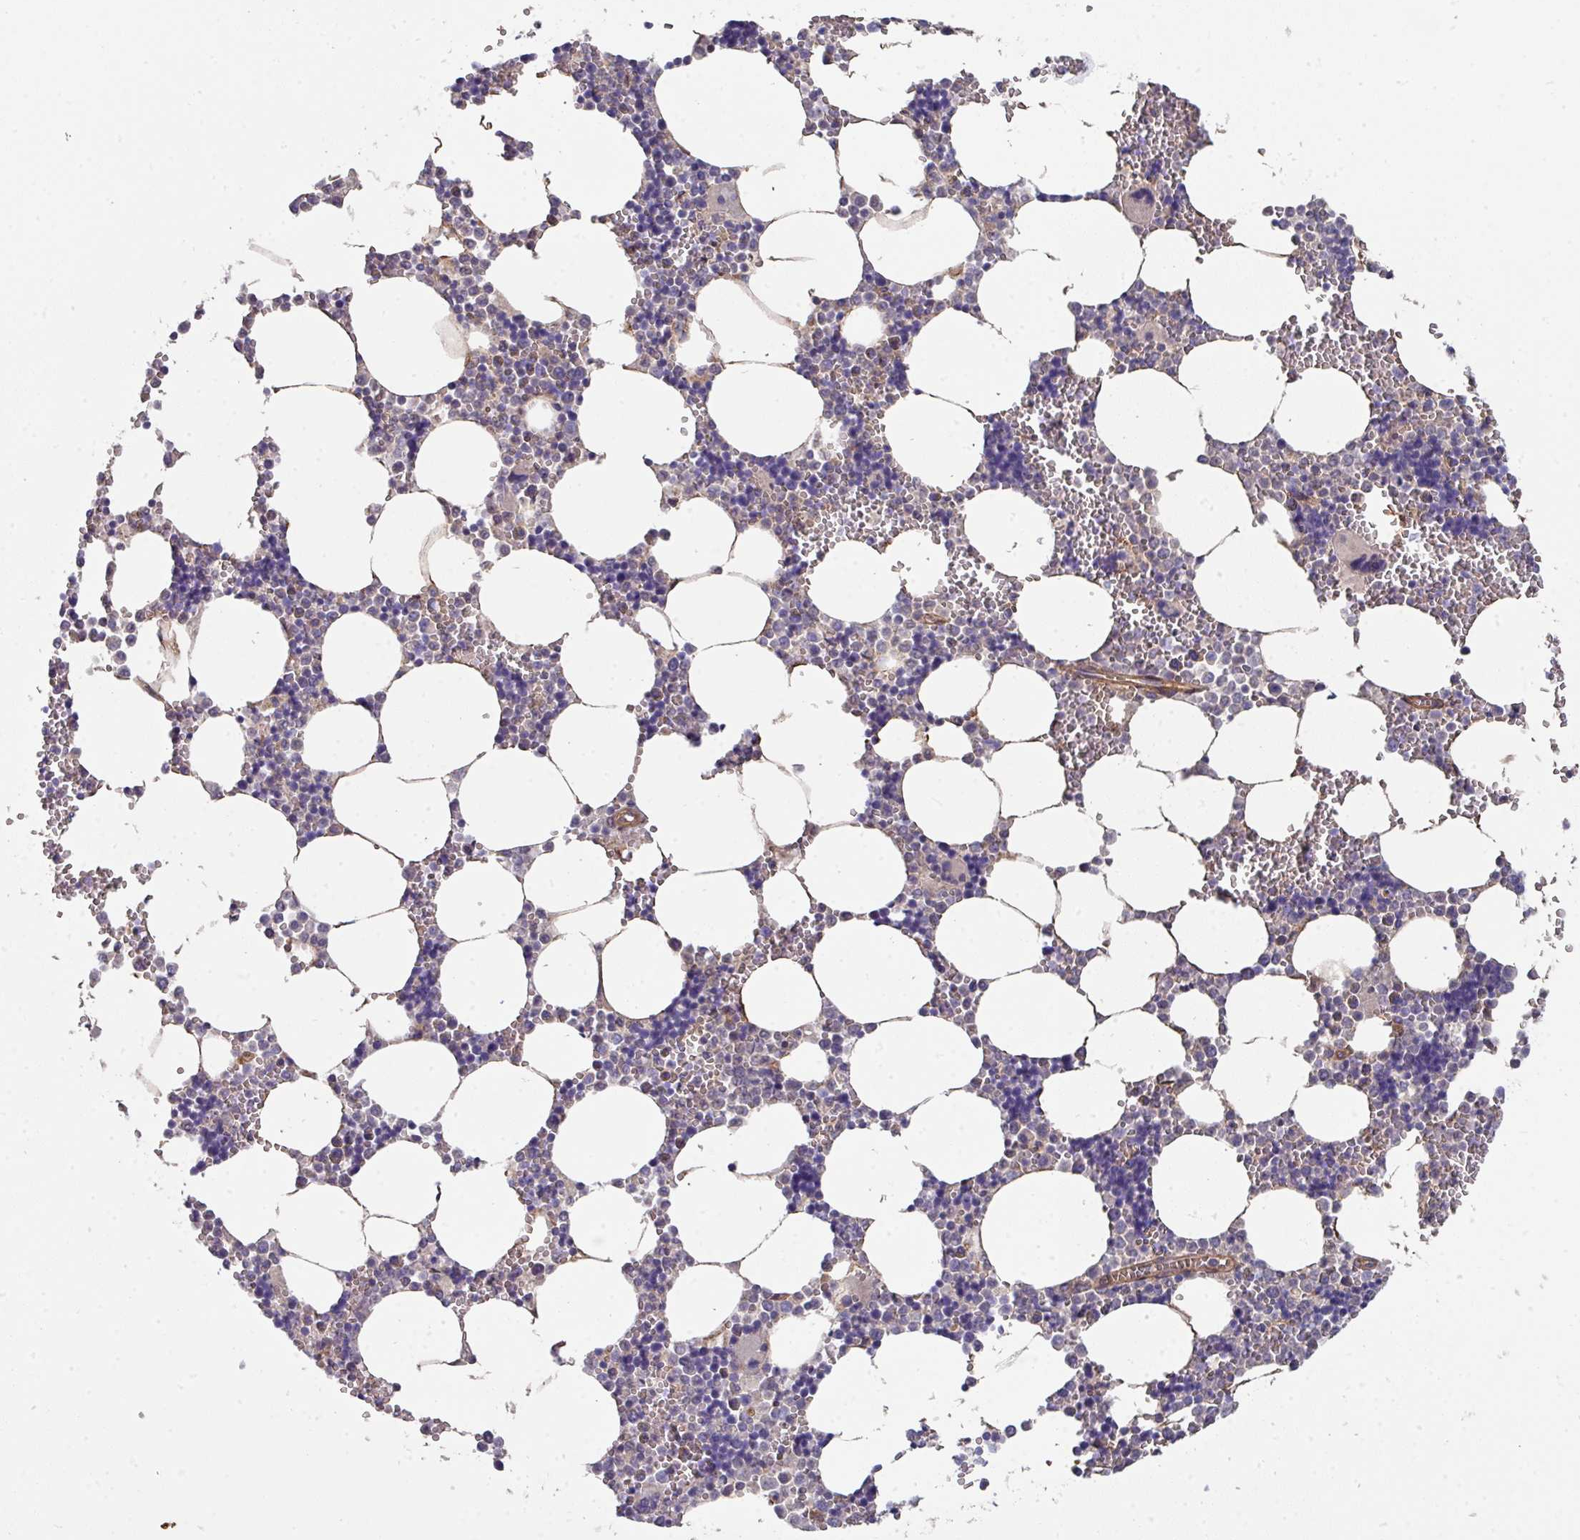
{"staining": {"intensity": "negative", "quantity": "none", "location": "none"}, "tissue": "bone marrow", "cell_type": "Hematopoietic cells", "image_type": "normal", "snomed": [{"axis": "morphology", "description": "Normal tissue, NOS"}, {"axis": "topography", "description": "Bone marrow"}], "caption": "This histopathology image is of normal bone marrow stained with immunohistochemistry (IHC) to label a protein in brown with the nuclei are counter-stained blue. There is no positivity in hematopoietic cells.", "gene": "DCAF12L1", "patient": {"sex": "male", "age": 54}}